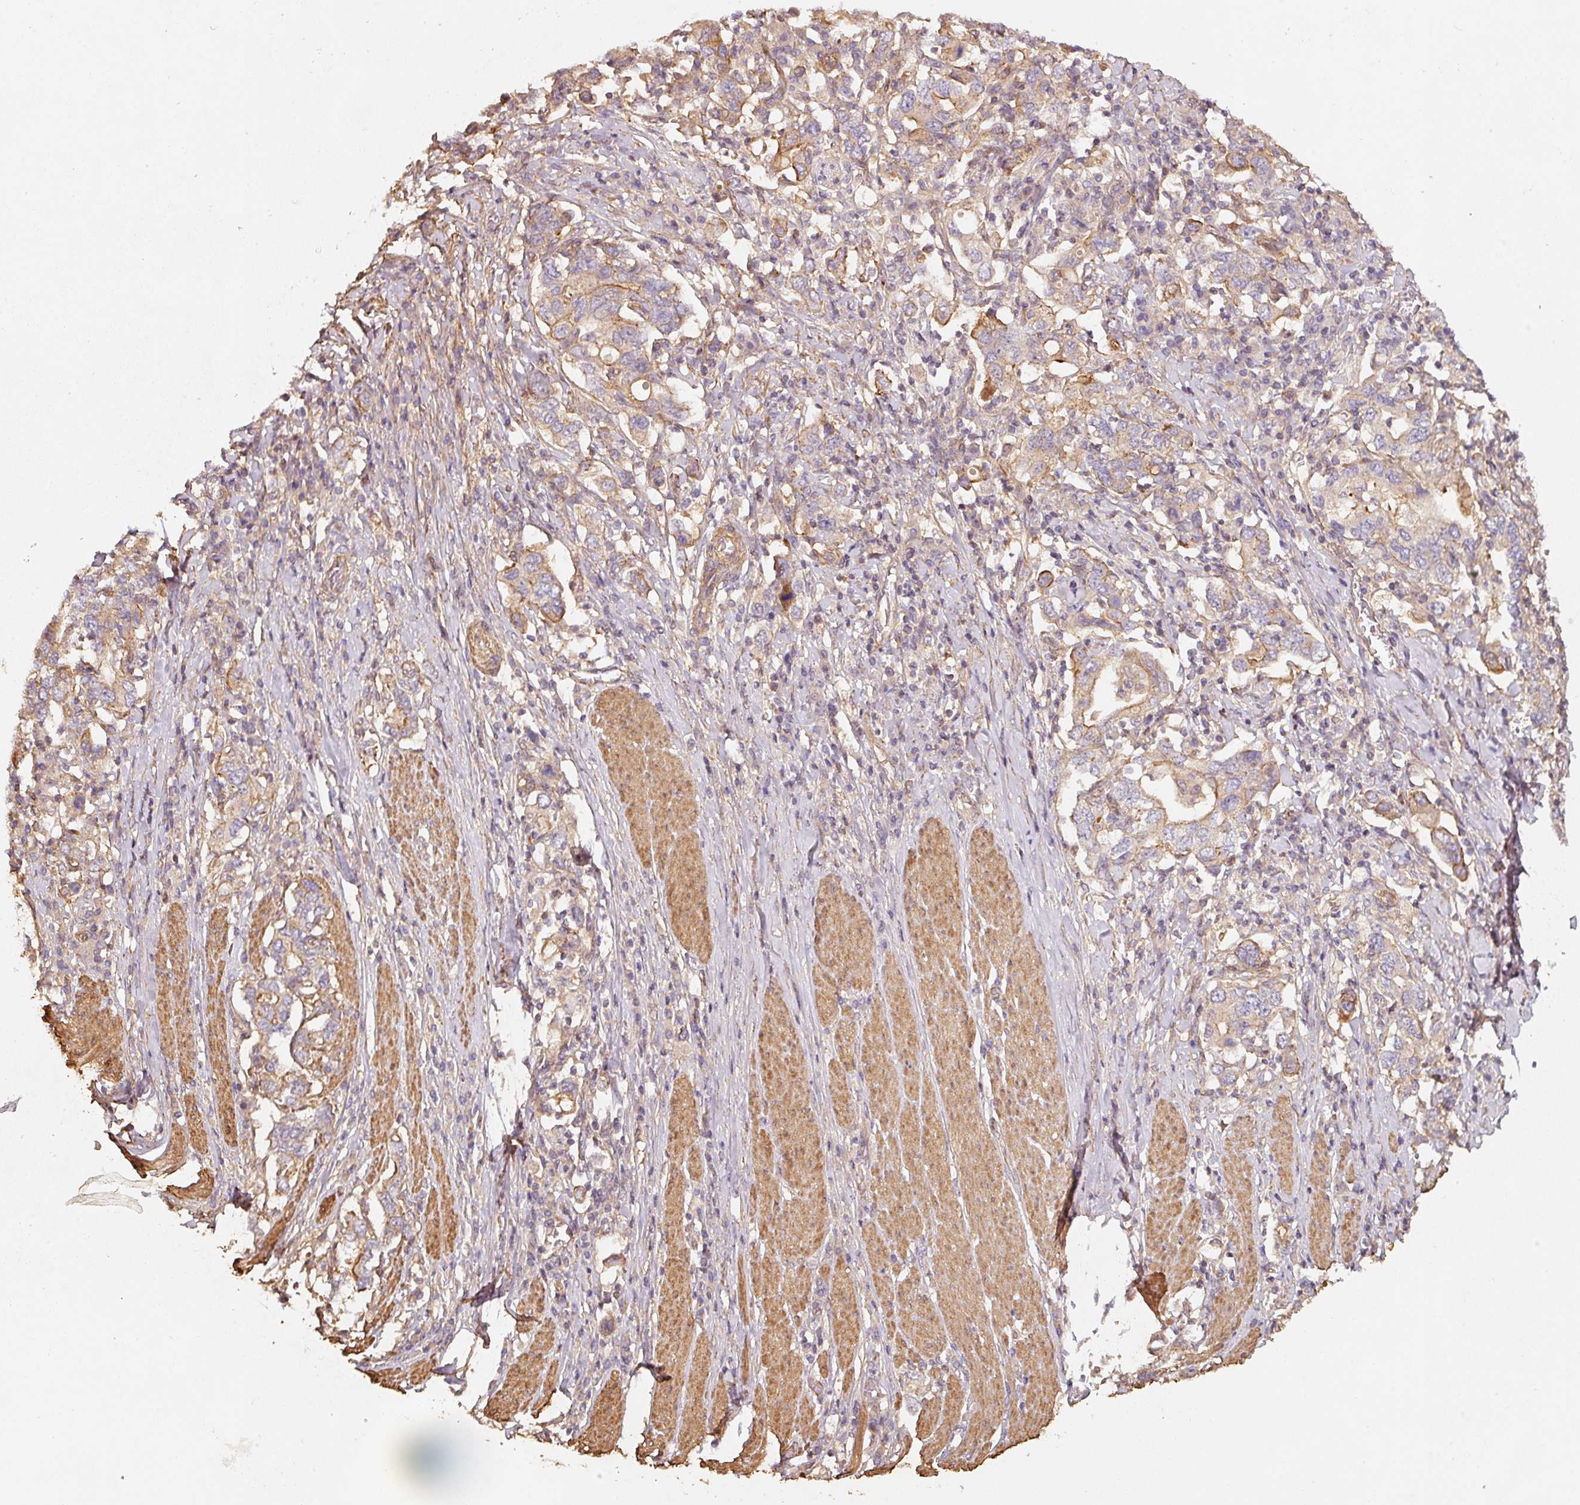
{"staining": {"intensity": "weak", "quantity": ">75%", "location": "cytoplasmic/membranous"}, "tissue": "stomach cancer", "cell_type": "Tumor cells", "image_type": "cancer", "snomed": [{"axis": "morphology", "description": "Adenocarcinoma, NOS"}, {"axis": "topography", "description": "Stomach, upper"}, {"axis": "topography", "description": "Stomach"}], "caption": "A photomicrograph of adenocarcinoma (stomach) stained for a protein exhibits weak cytoplasmic/membranous brown staining in tumor cells.", "gene": "CEP95", "patient": {"sex": "male", "age": 62}}